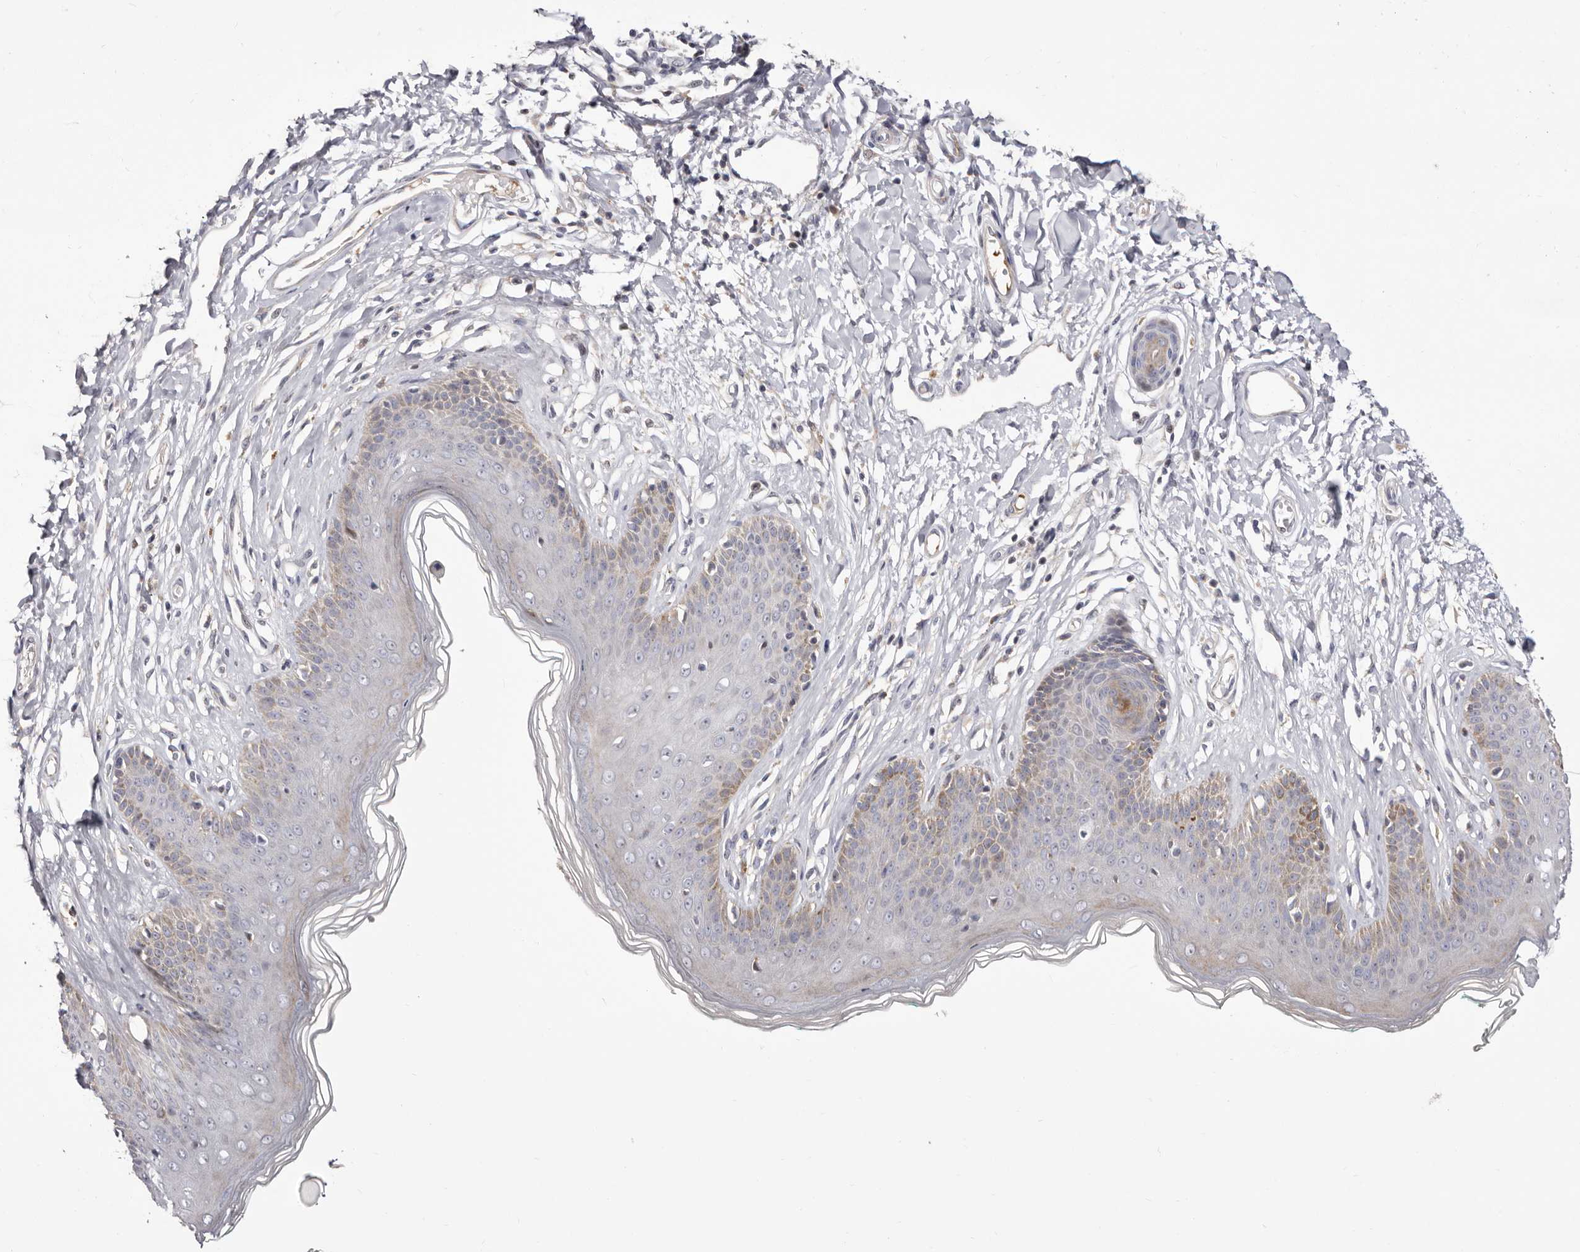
{"staining": {"intensity": "moderate", "quantity": "<25%", "location": "cytoplasmic/membranous"}, "tissue": "skin", "cell_type": "Epidermal cells", "image_type": "normal", "snomed": [{"axis": "morphology", "description": "Normal tissue, NOS"}, {"axis": "morphology", "description": "Squamous cell carcinoma, NOS"}, {"axis": "topography", "description": "Vulva"}], "caption": "Normal skin exhibits moderate cytoplasmic/membranous positivity in about <25% of epidermal cells, visualized by immunohistochemistry.", "gene": "NUBPL", "patient": {"sex": "female", "age": 85}}